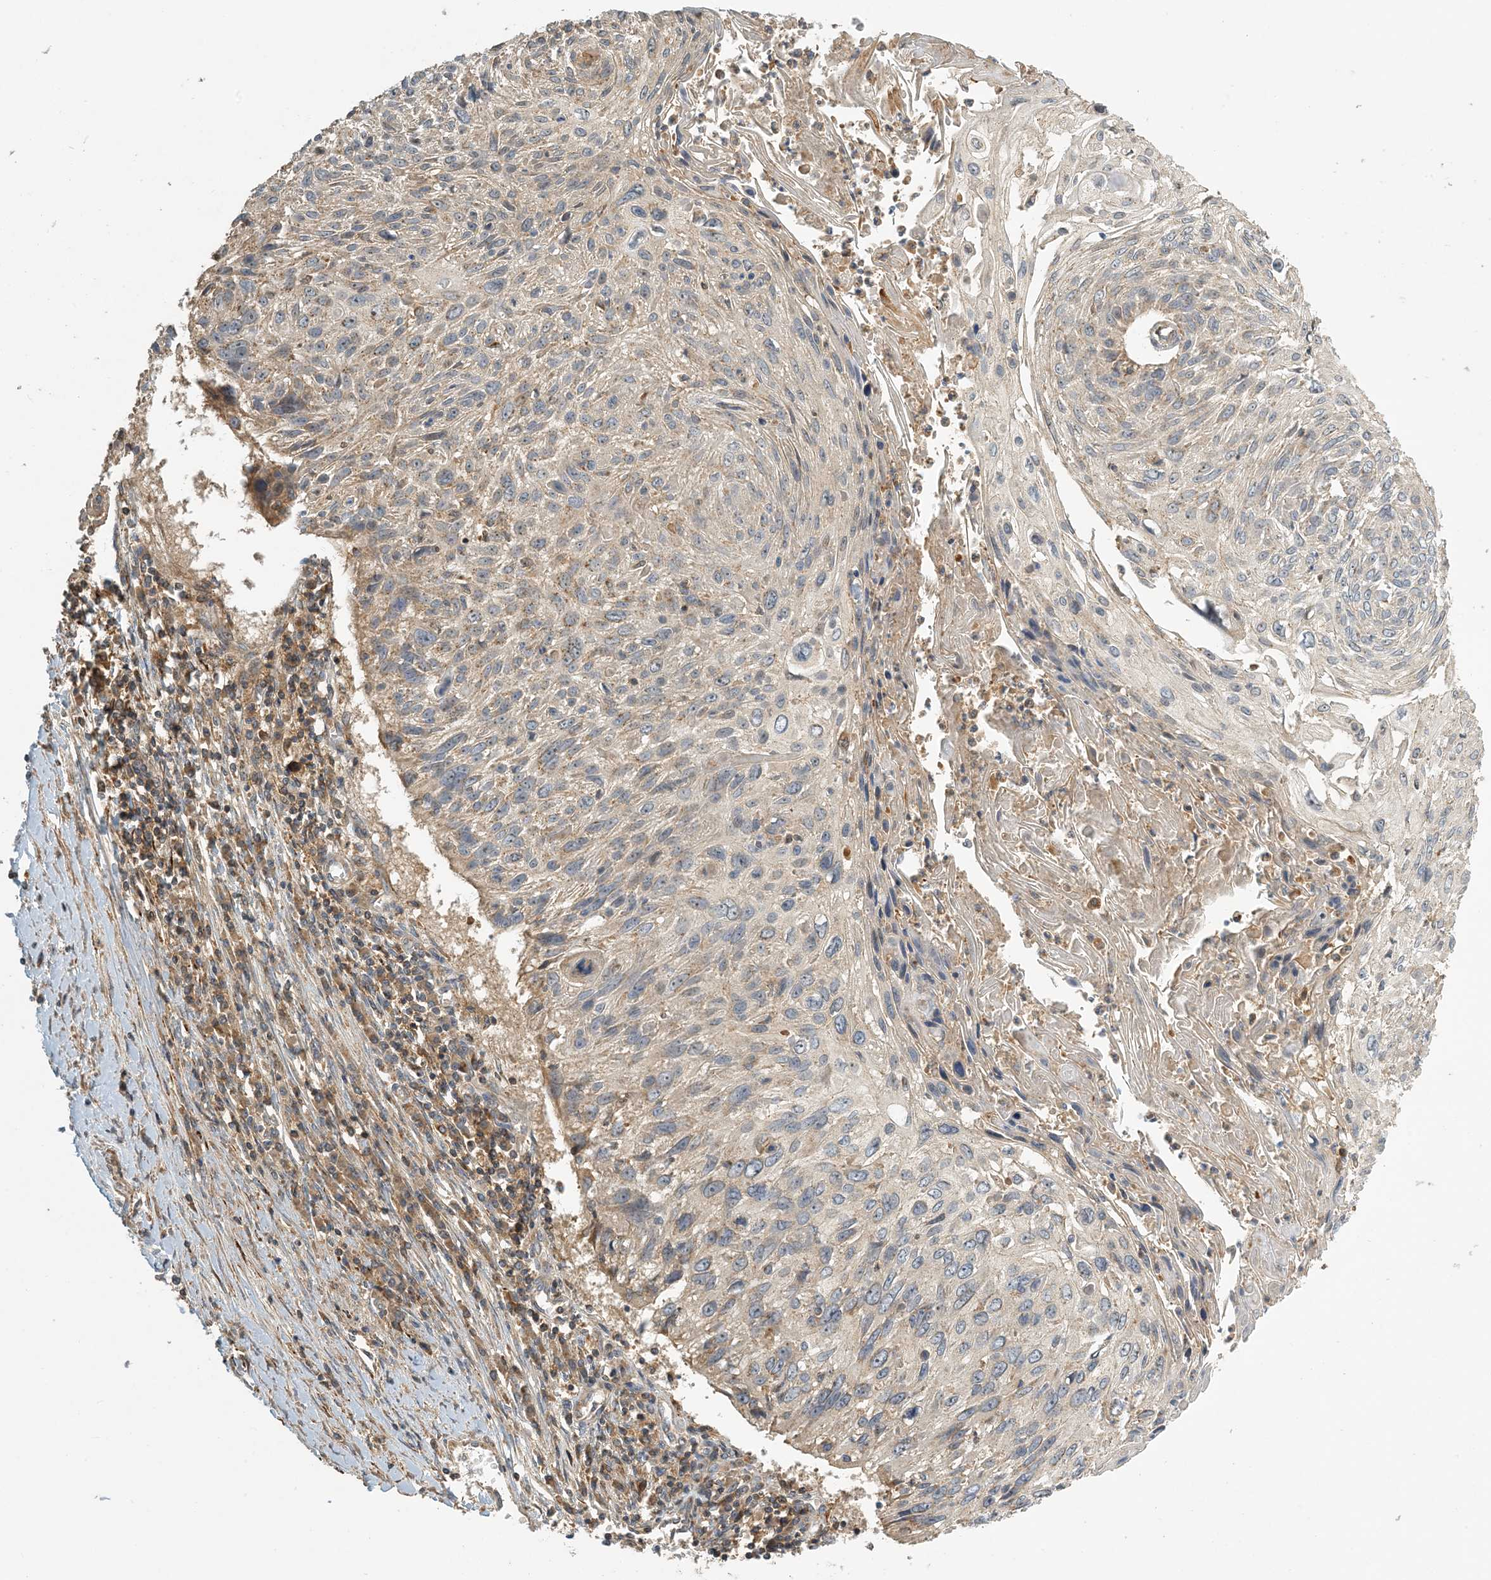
{"staining": {"intensity": "weak", "quantity": "<25%", "location": "cytoplasmic/membranous"}, "tissue": "cervical cancer", "cell_type": "Tumor cells", "image_type": "cancer", "snomed": [{"axis": "morphology", "description": "Squamous cell carcinoma, NOS"}, {"axis": "topography", "description": "Cervix"}], "caption": "Immunohistochemistry (IHC) micrograph of neoplastic tissue: cervical cancer (squamous cell carcinoma) stained with DAB reveals no significant protein positivity in tumor cells.", "gene": "COLEC11", "patient": {"sex": "female", "age": 51}}